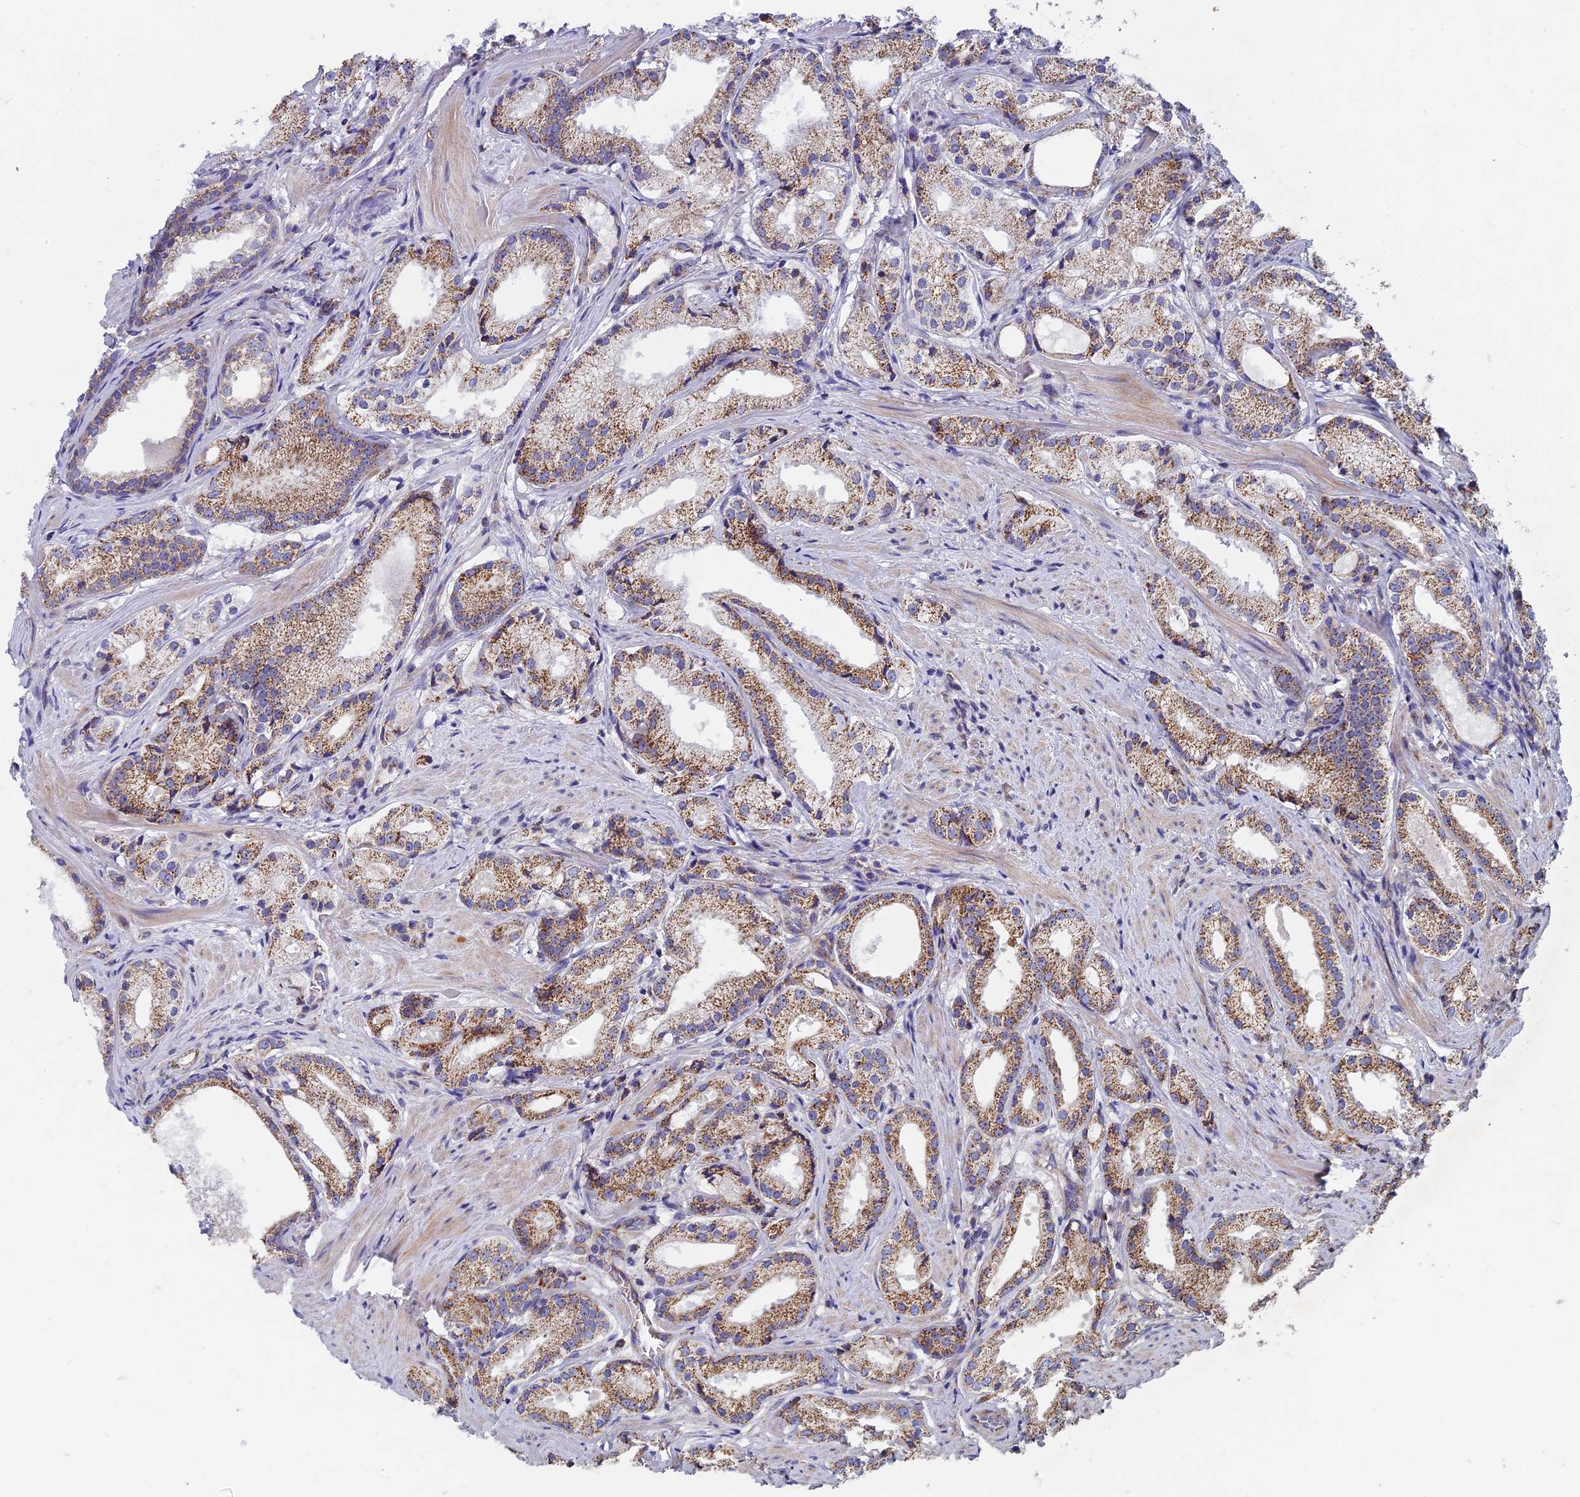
{"staining": {"intensity": "moderate", "quantity": ">75%", "location": "cytoplasmic/membranous"}, "tissue": "prostate cancer", "cell_type": "Tumor cells", "image_type": "cancer", "snomed": [{"axis": "morphology", "description": "Adenocarcinoma, Low grade"}, {"axis": "topography", "description": "Prostate"}], "caption": "Immunohistochemistry histopathology image of prostate cancer stained for a protein (brown), which demonstrates medium levels of moderate cytoplasmic/membranous staining in about >75% of tumor cells.", "gene": "MRPS9", "patient": {"sex": "male", "age": 57}}